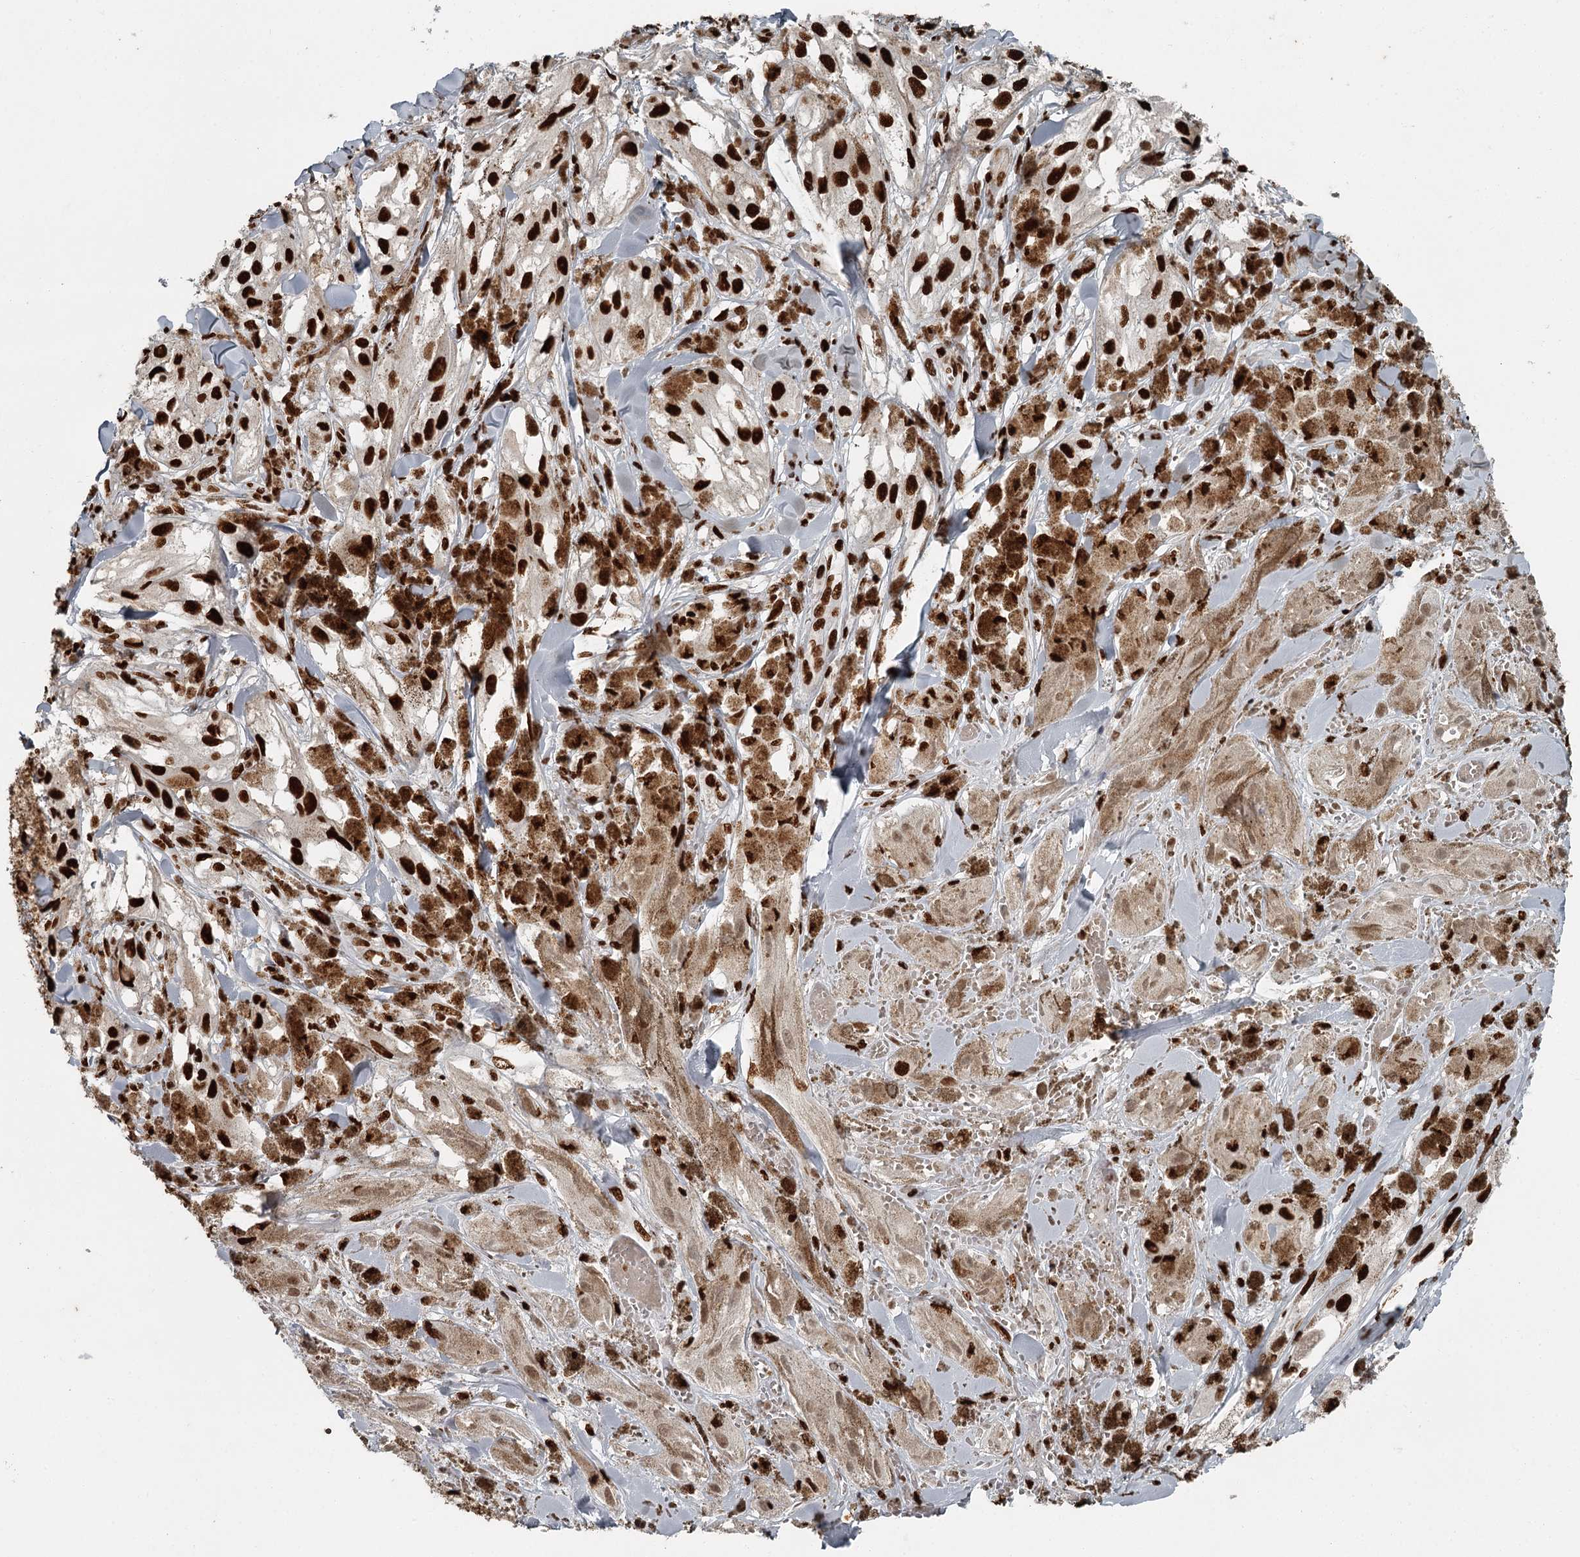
{"staining": {"intensity": "strong", "quantity": ">75%", "location": "nuclear"}, "tissue": "melanoma", "cell_type": "Tumor cells", "image_type": "cancer", "snomed": [{"axis": "morphology", "description": "Malignant melanoma, NOS"}, {"axis": "topography", "description": "Skin"}], "caption": "This image reveals immunohistochemistry staining of human malignant melanoma, with high strong nuclear positivity in about >75% of tumor cells.", "gene": "RBBP7", "patient": {"sex": "male", "age": 88}}